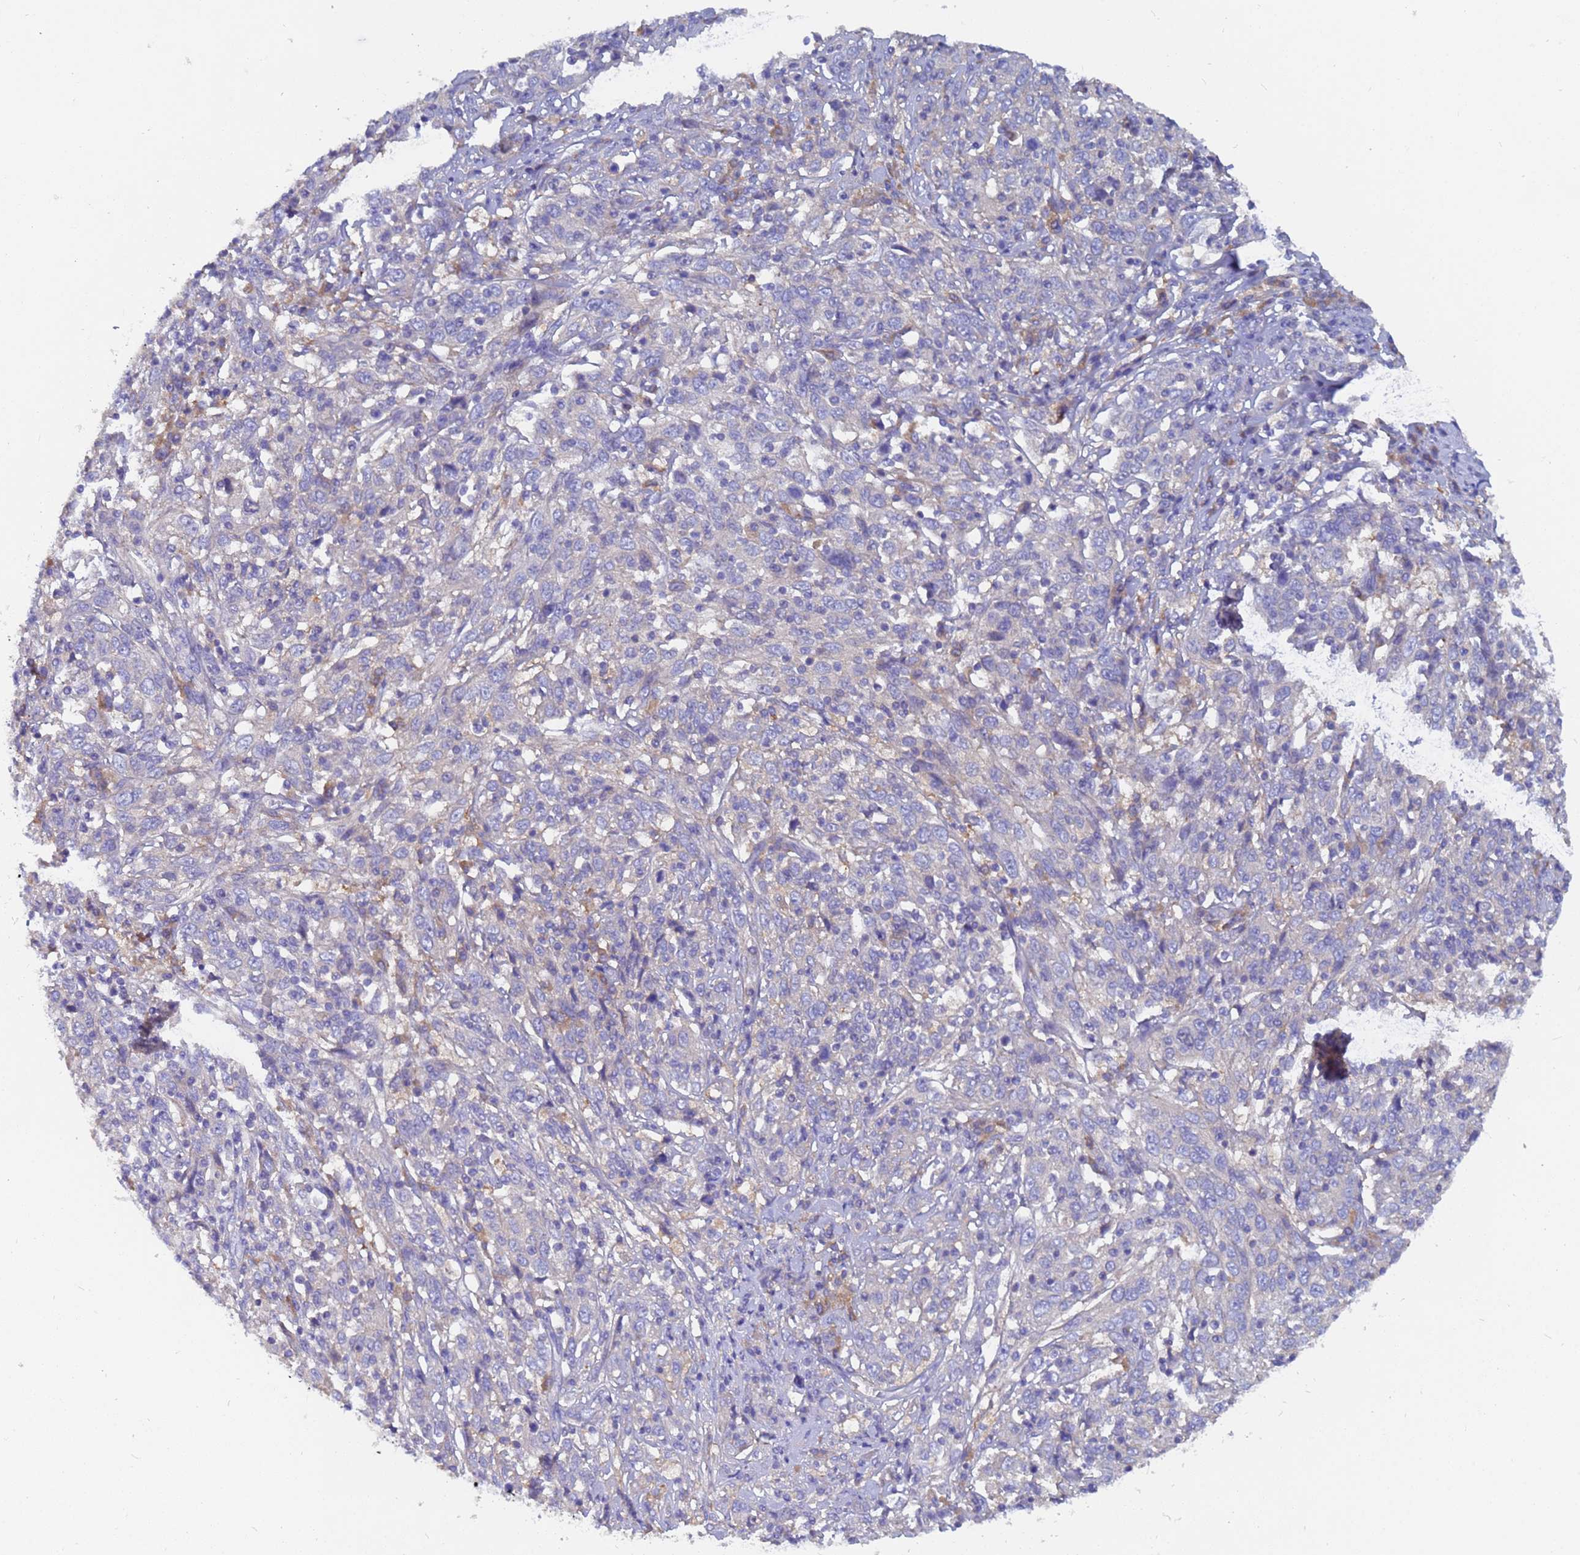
{"staining": {"intensity": "negative", "quantity": "none", "location": "none"}, "tissue": "cervical cancer", "cell_type": "Tumor cells", "image_type": "cancer", "snomed": [{"axis": "morphology", "description": "Squamous cell carcinoma, NOS"}, {"axis": "topography", "description": "Cervix"}], "caption": "Cervical cancer (squamous cell carcinoma) was stained to show a protein in brown. There is no significant expression in tumor cells.", "gene": "UBE2O", "patient": {"sex": "female", "age": 46}}